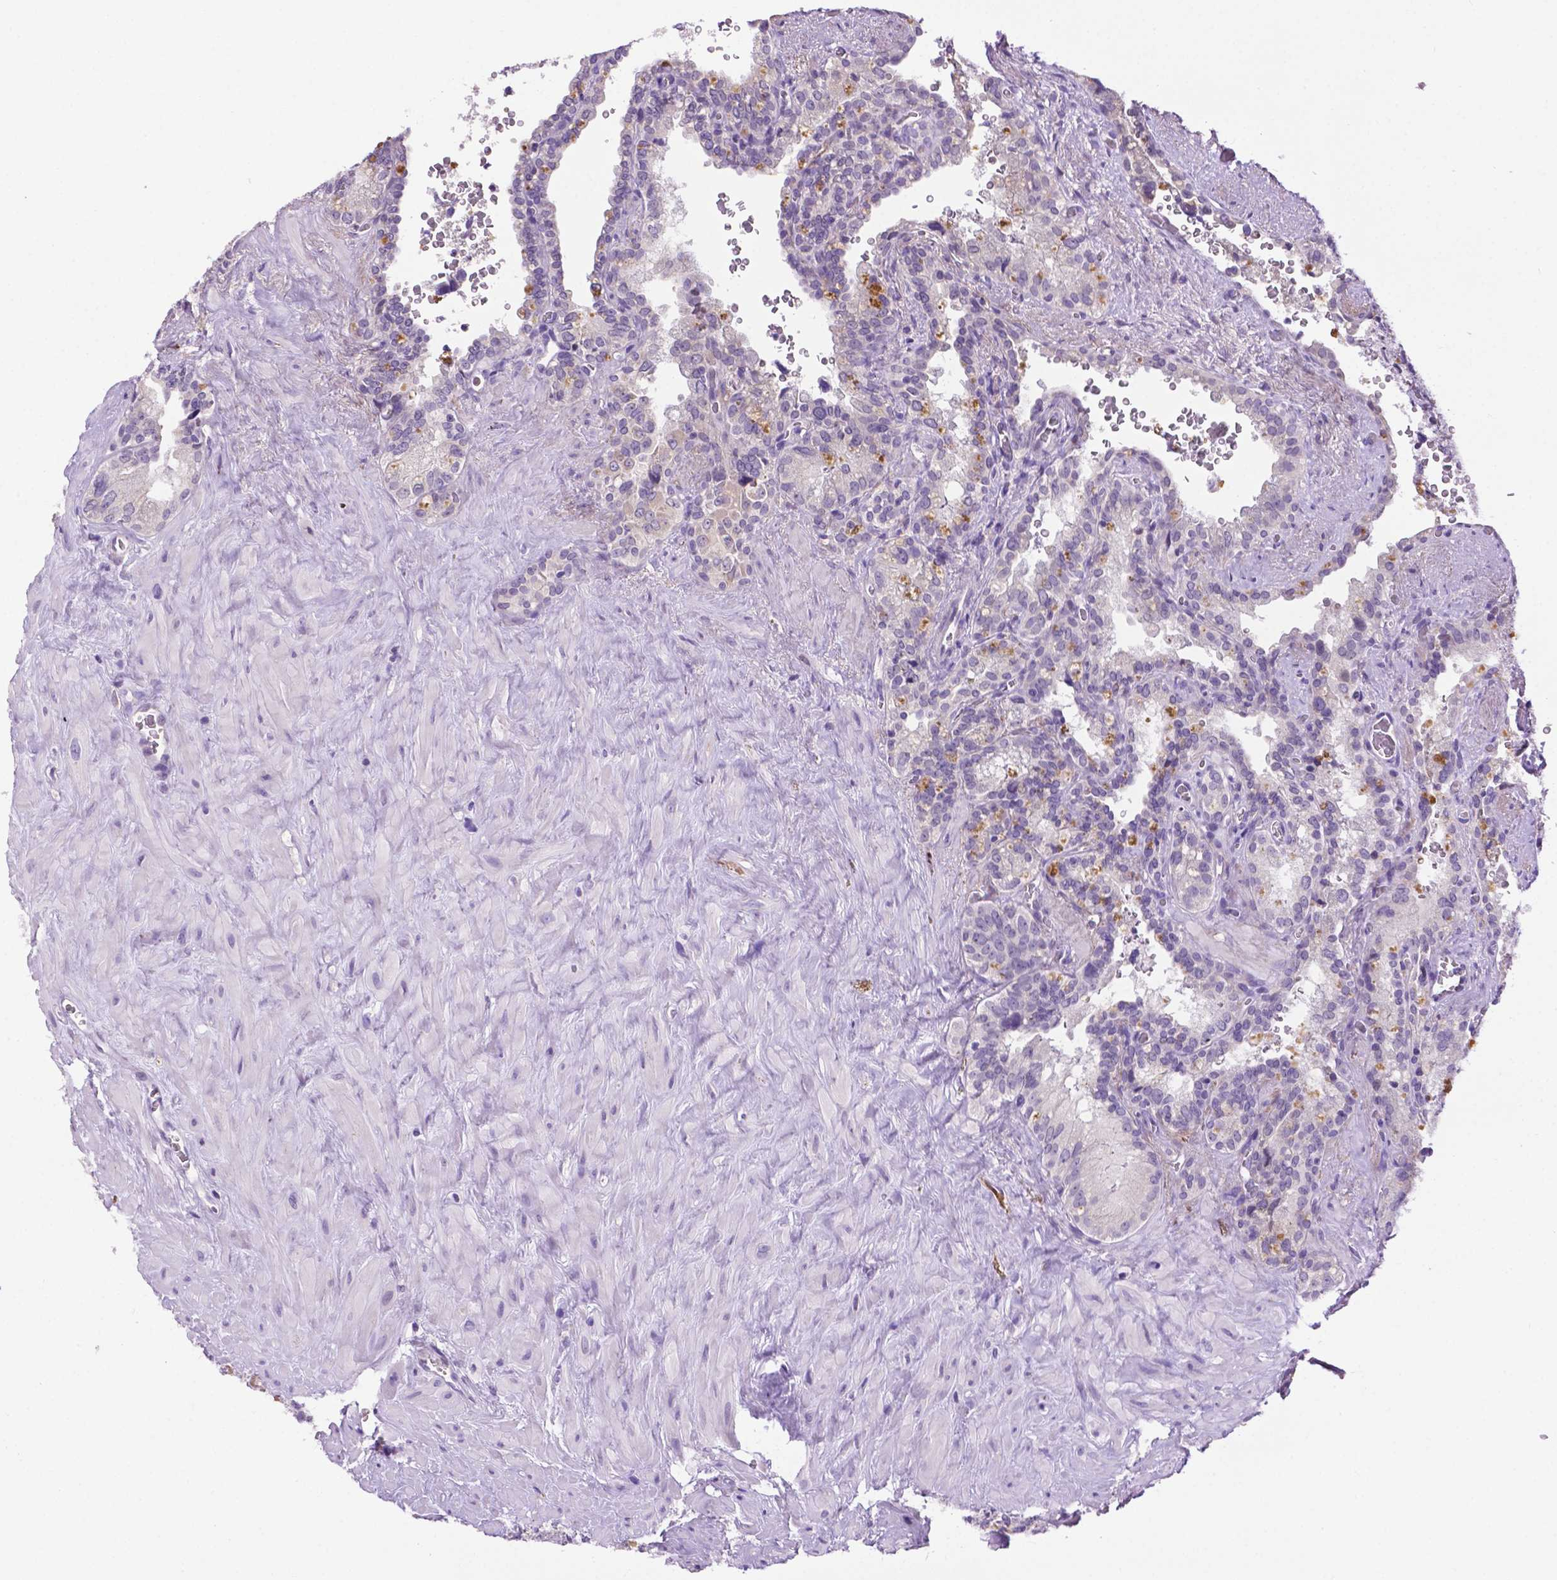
{"staining": {"intensity": "negative", "quantity": "none", "location": "none"}, "tissue": "seminal vesicle", "cell_type": "Glandular cells", "image_type": "normal", "snomed": [{"axis": "morphology", "description": "Normal tissue, NOS"}, {"axis": "topography", "description": "Prostate"}, {"axis": "topography", "description": "Seminal veicle"}], "caption": "Protein analysis of benign seminal vesicle shows no significant positivity in glandular cells.", "gene": "MMP27", "patient": {"sex": "male", "age": 71}}